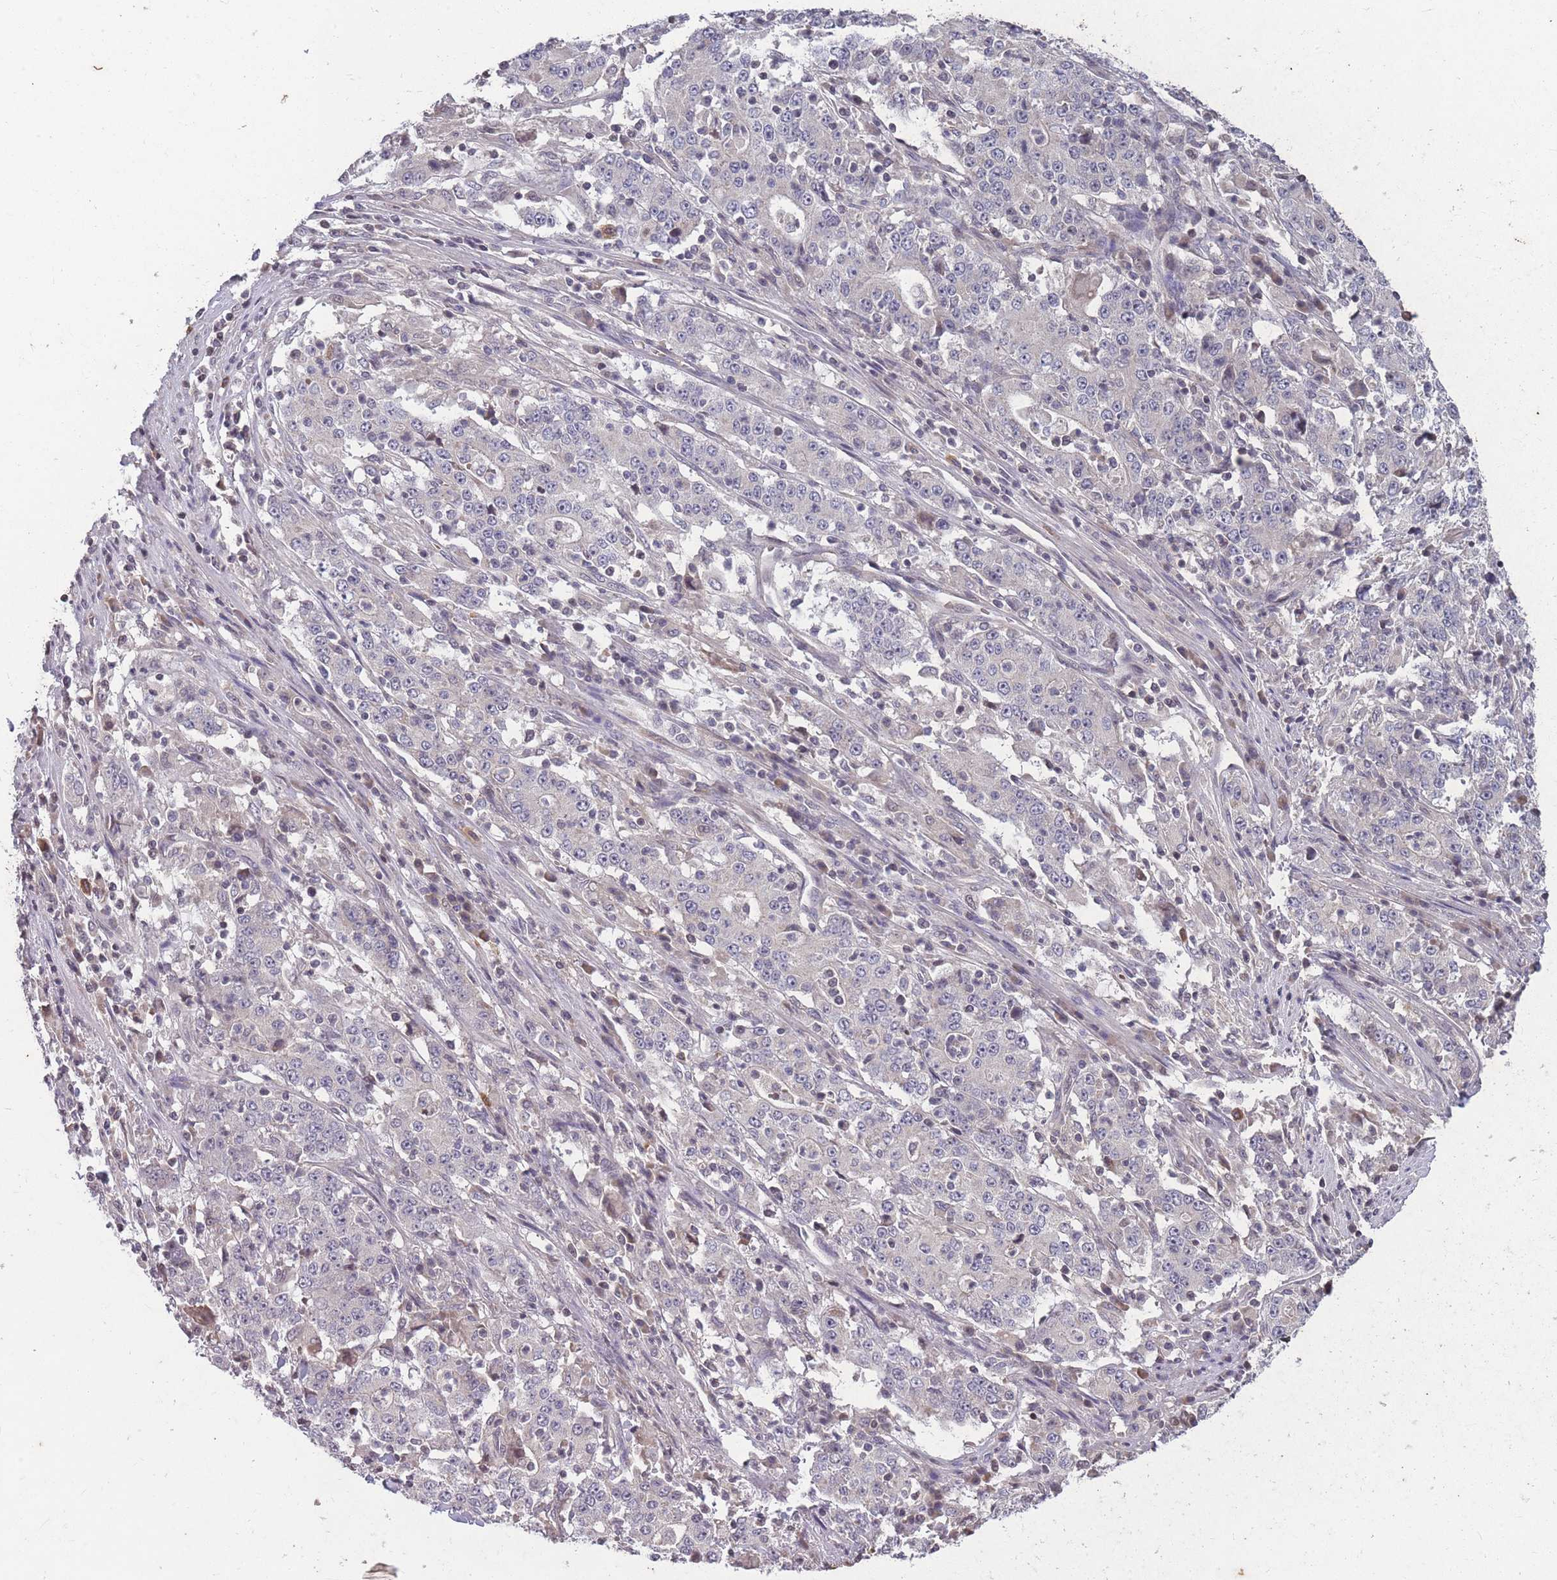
{"staining": {"intensity": "negative", "quantity": "none", "location": "none"}, "tissue": "stomach cancer", "cell_type": "Tumor cells", "image_type": "cancer", "snomed": [{"axis": "morphology", "description": "Normal tissue, NOS"}, {"axis": "morphology", "description": "Adenocarcinoma, NOS"}, {"axis": "topography", "description": "Stomach, upper"}, {"axis": "topography", "description": "Stomach"}], "caption": "Immunohistochemistry micrograph of human adenocarcinoma (stomach) stained for a protein (brown), which exhibits no positivity in tumor cells.", "gene": "GGT5", "patient": {"sex": "male", "age": 59}}